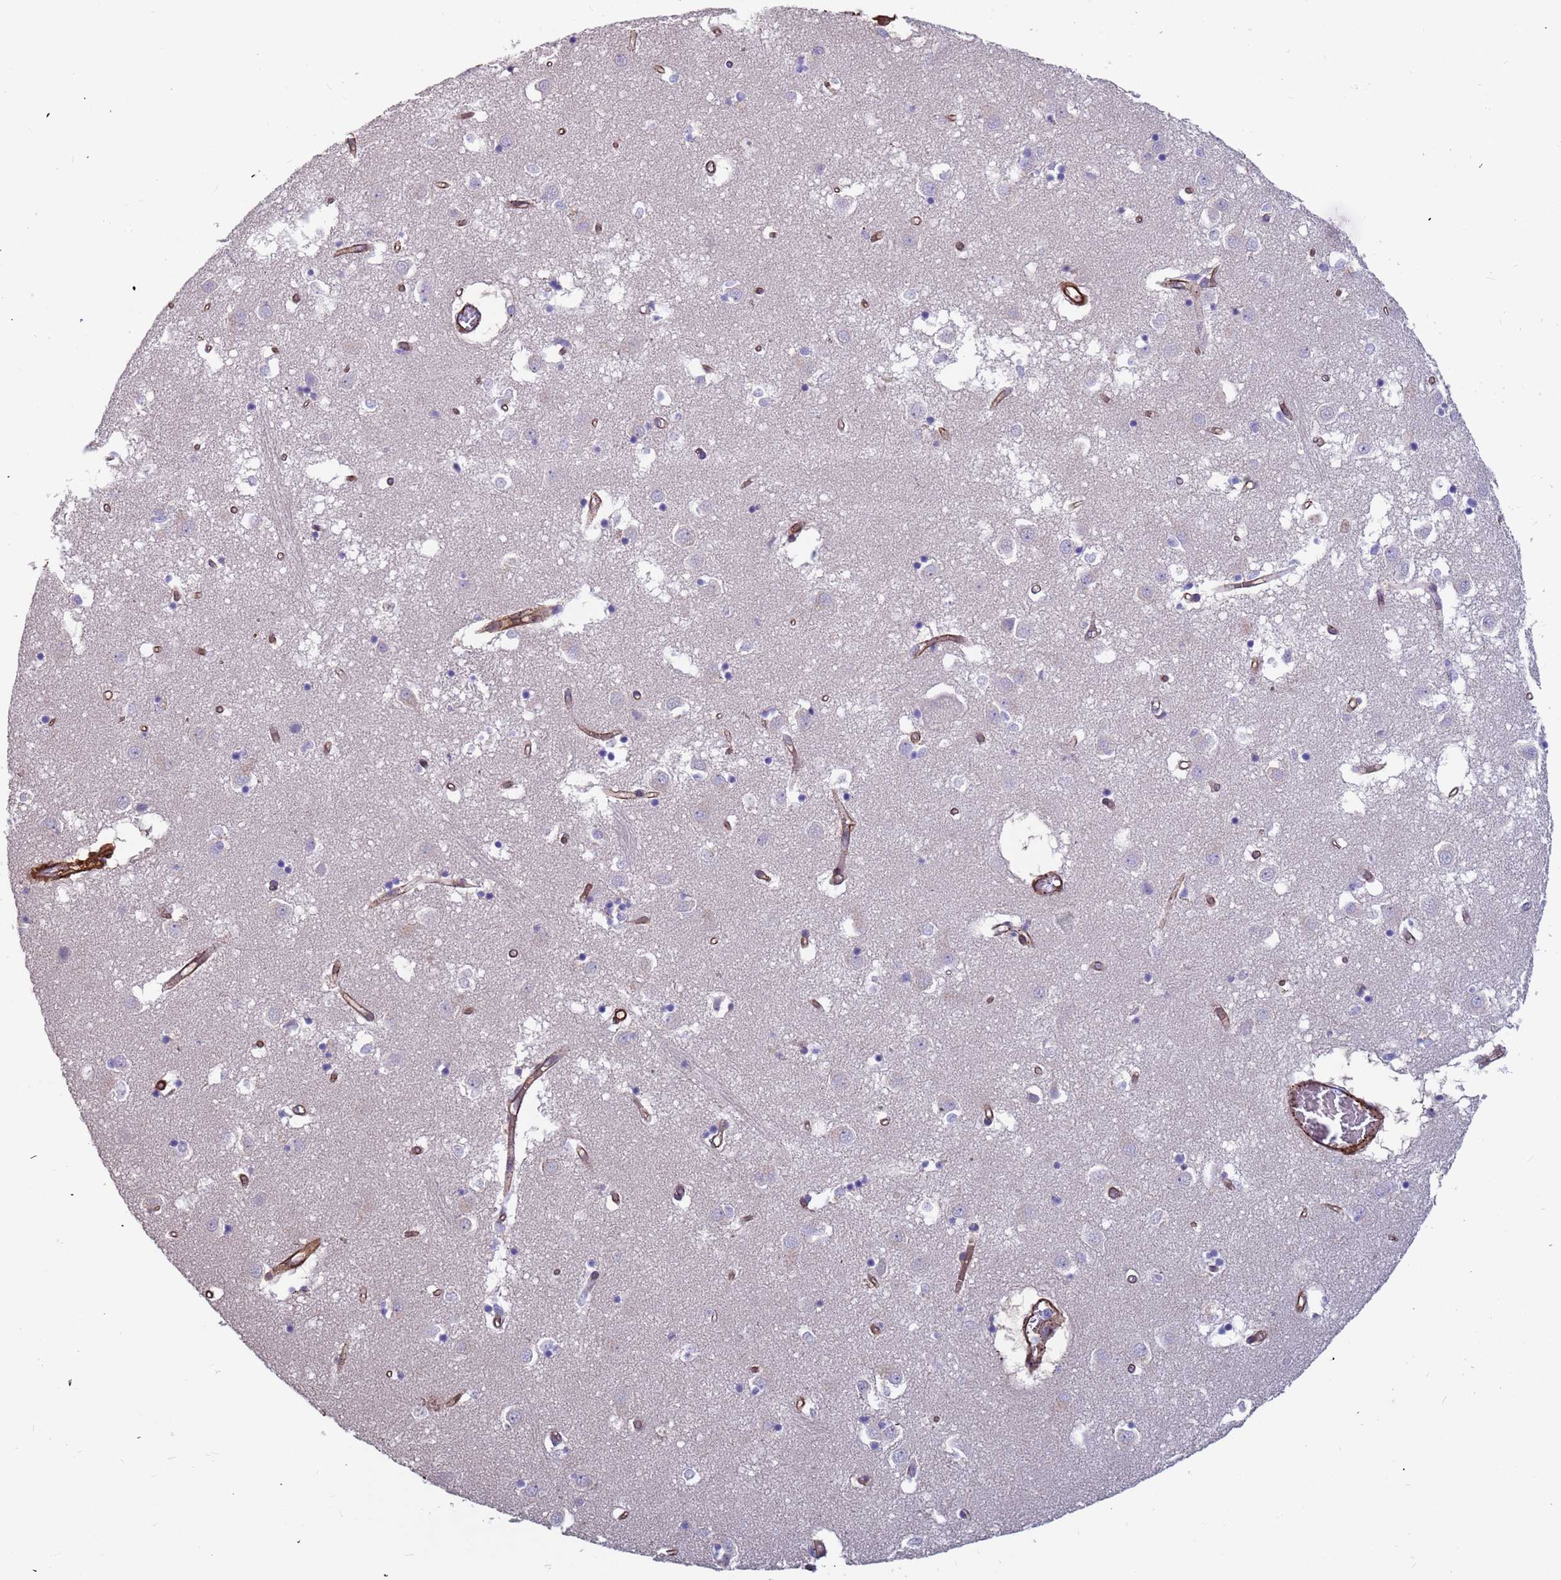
{"staining": {"intensity": "negative", "quantity": "none", "location": "none"}, "tissue": "caudate", "cell_type": "Glial cells", "image_type": "normal", "snomed": [{"axis": "morphology", "description": "Normal tissue, NOS"}, {"axis": "topography", "description": "Lateral ventricle wall"}], "caption": "Immunohistochemical staining of unremarkable caudate exhibits no significant positivity in glial cells.", "gene": "EHD2", "patient": {"sex": "male", "age": 70}}